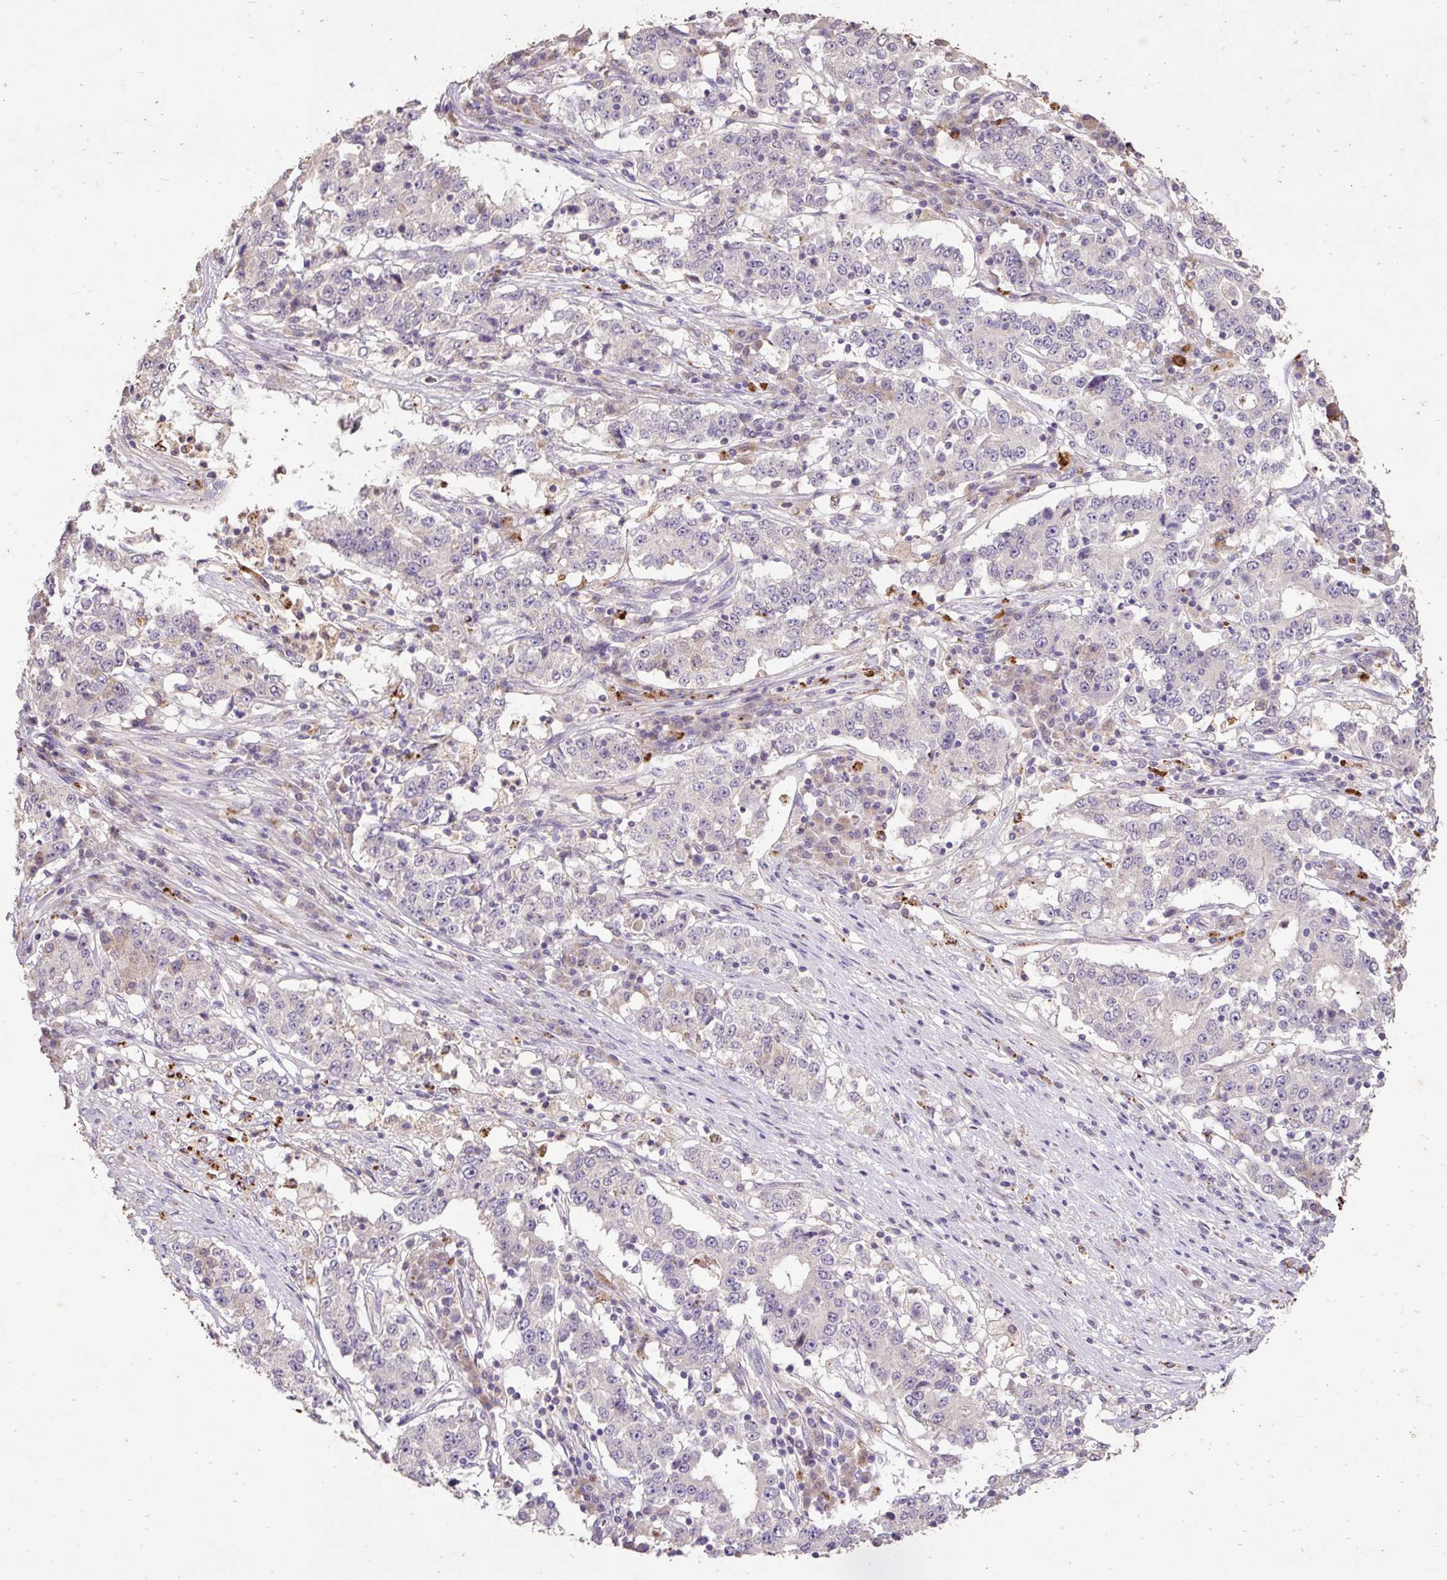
{"staining": {"intensity": "negative", "quantity": "none", "location": "none"}, "tissue": "stomach cancer", "cell_type": "Tumor cells", "image_type": "cancer", "snomed": [{"axis": "morphology", "description": "Adenocarcinoma, NOS"}, {"axis": "topography", "description": "Stomach"}], "caption": "A photomicrograph of human stomach cancer is negative for staining in tumor cells.", "gene": "LRTM2", "patient": {"sex": "male", "age": 59}}